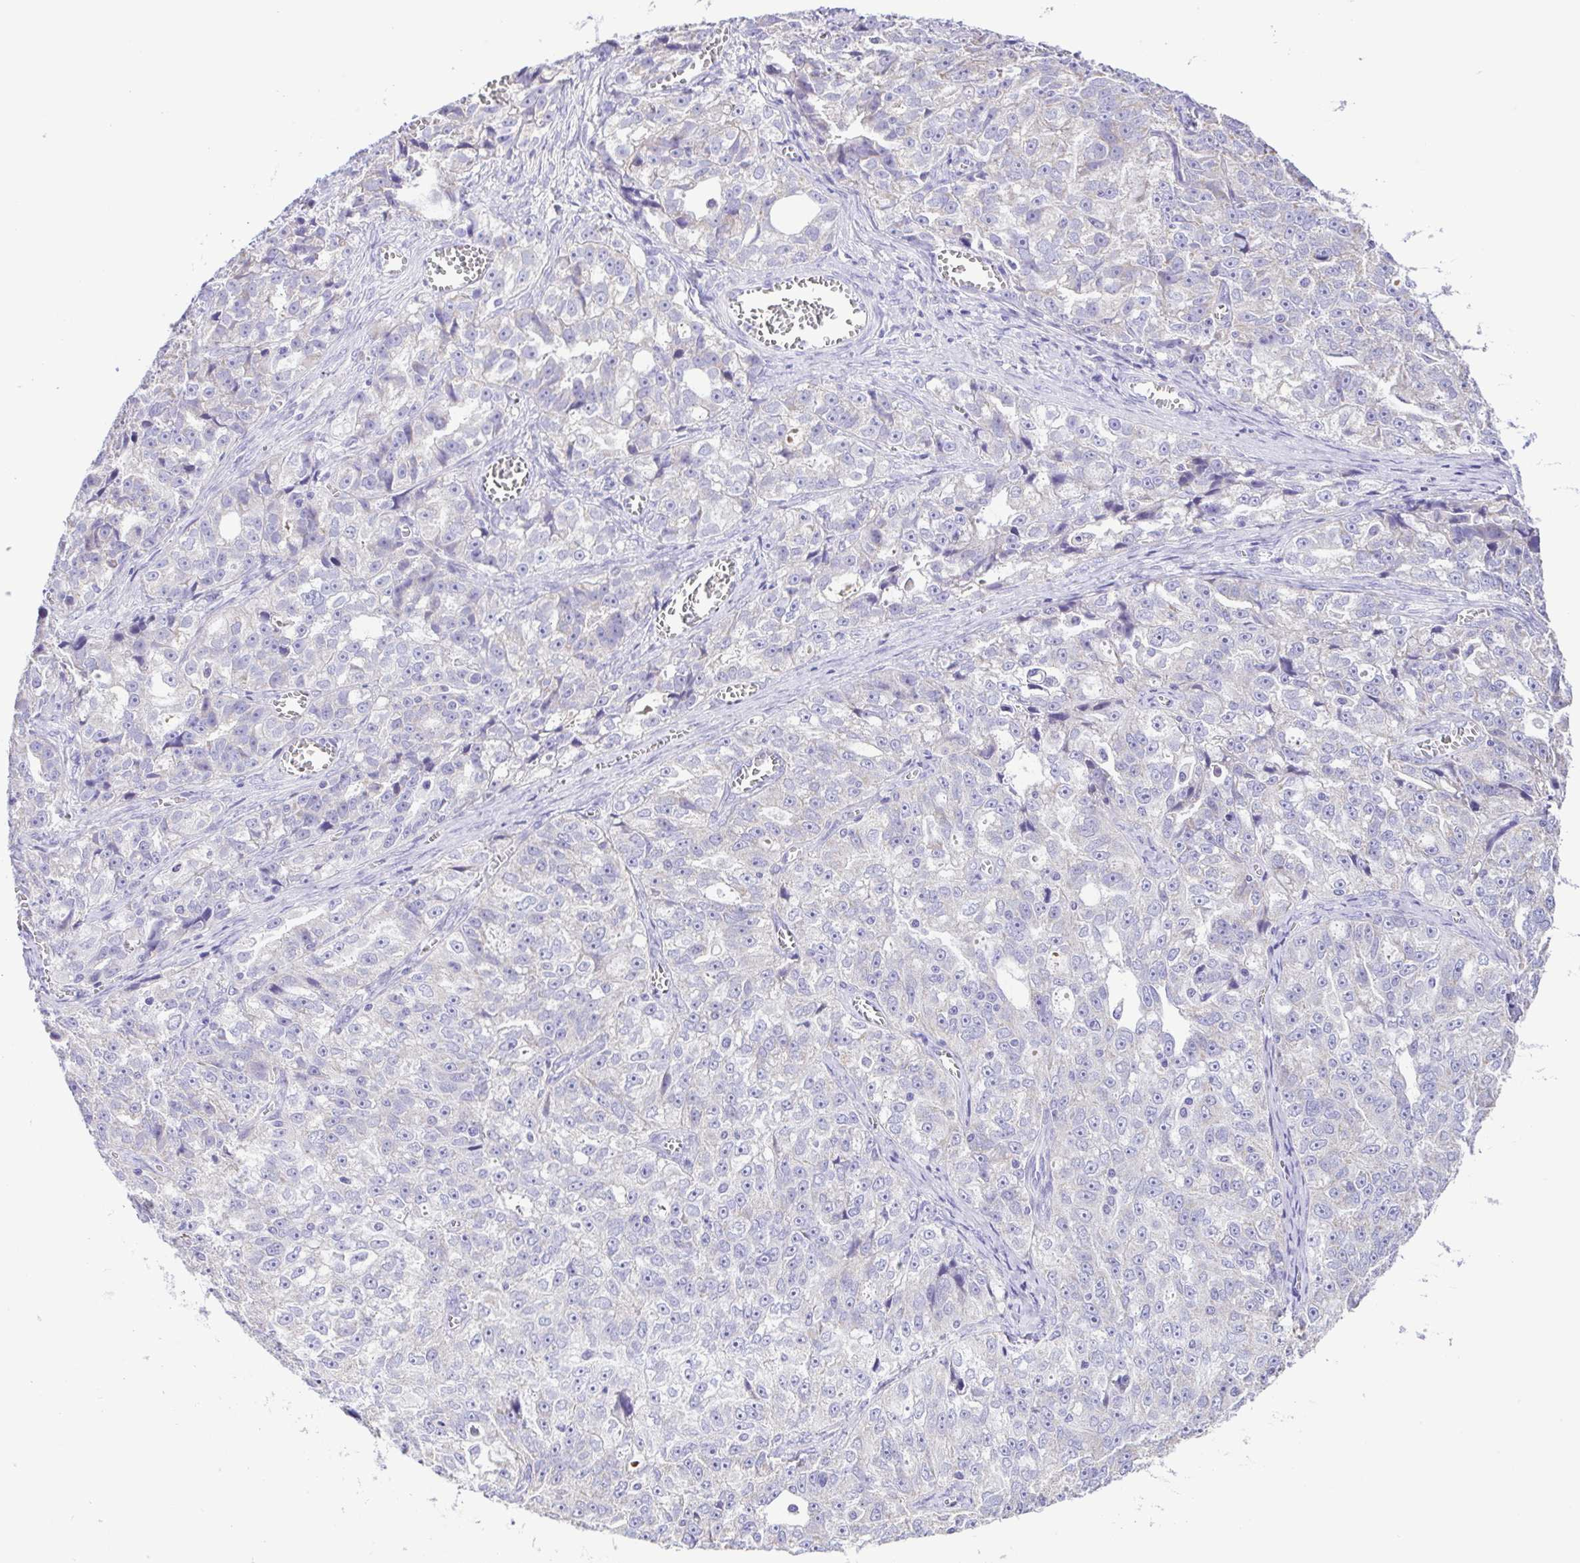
{"staining": {"intensity": "negative", "quantity": "none", "location": "none"}, "tissue": "ovarian cancer", "cell_type": "Tumor cells", "image_type": "cancer", "snomed": [{"axis": "morphology", "description": "Cystadenocarcinoma, serous, NOS"}, {"axis": "topography", "description": "Ovary"}], "caption": "This is an immunohistochemistry (IHC) micrograph of ovarian serous cystadenocarcinoma. There is no staining in tumor cells.", "gene": "CD72", "patient": {"sex": "female", "age": 51}}